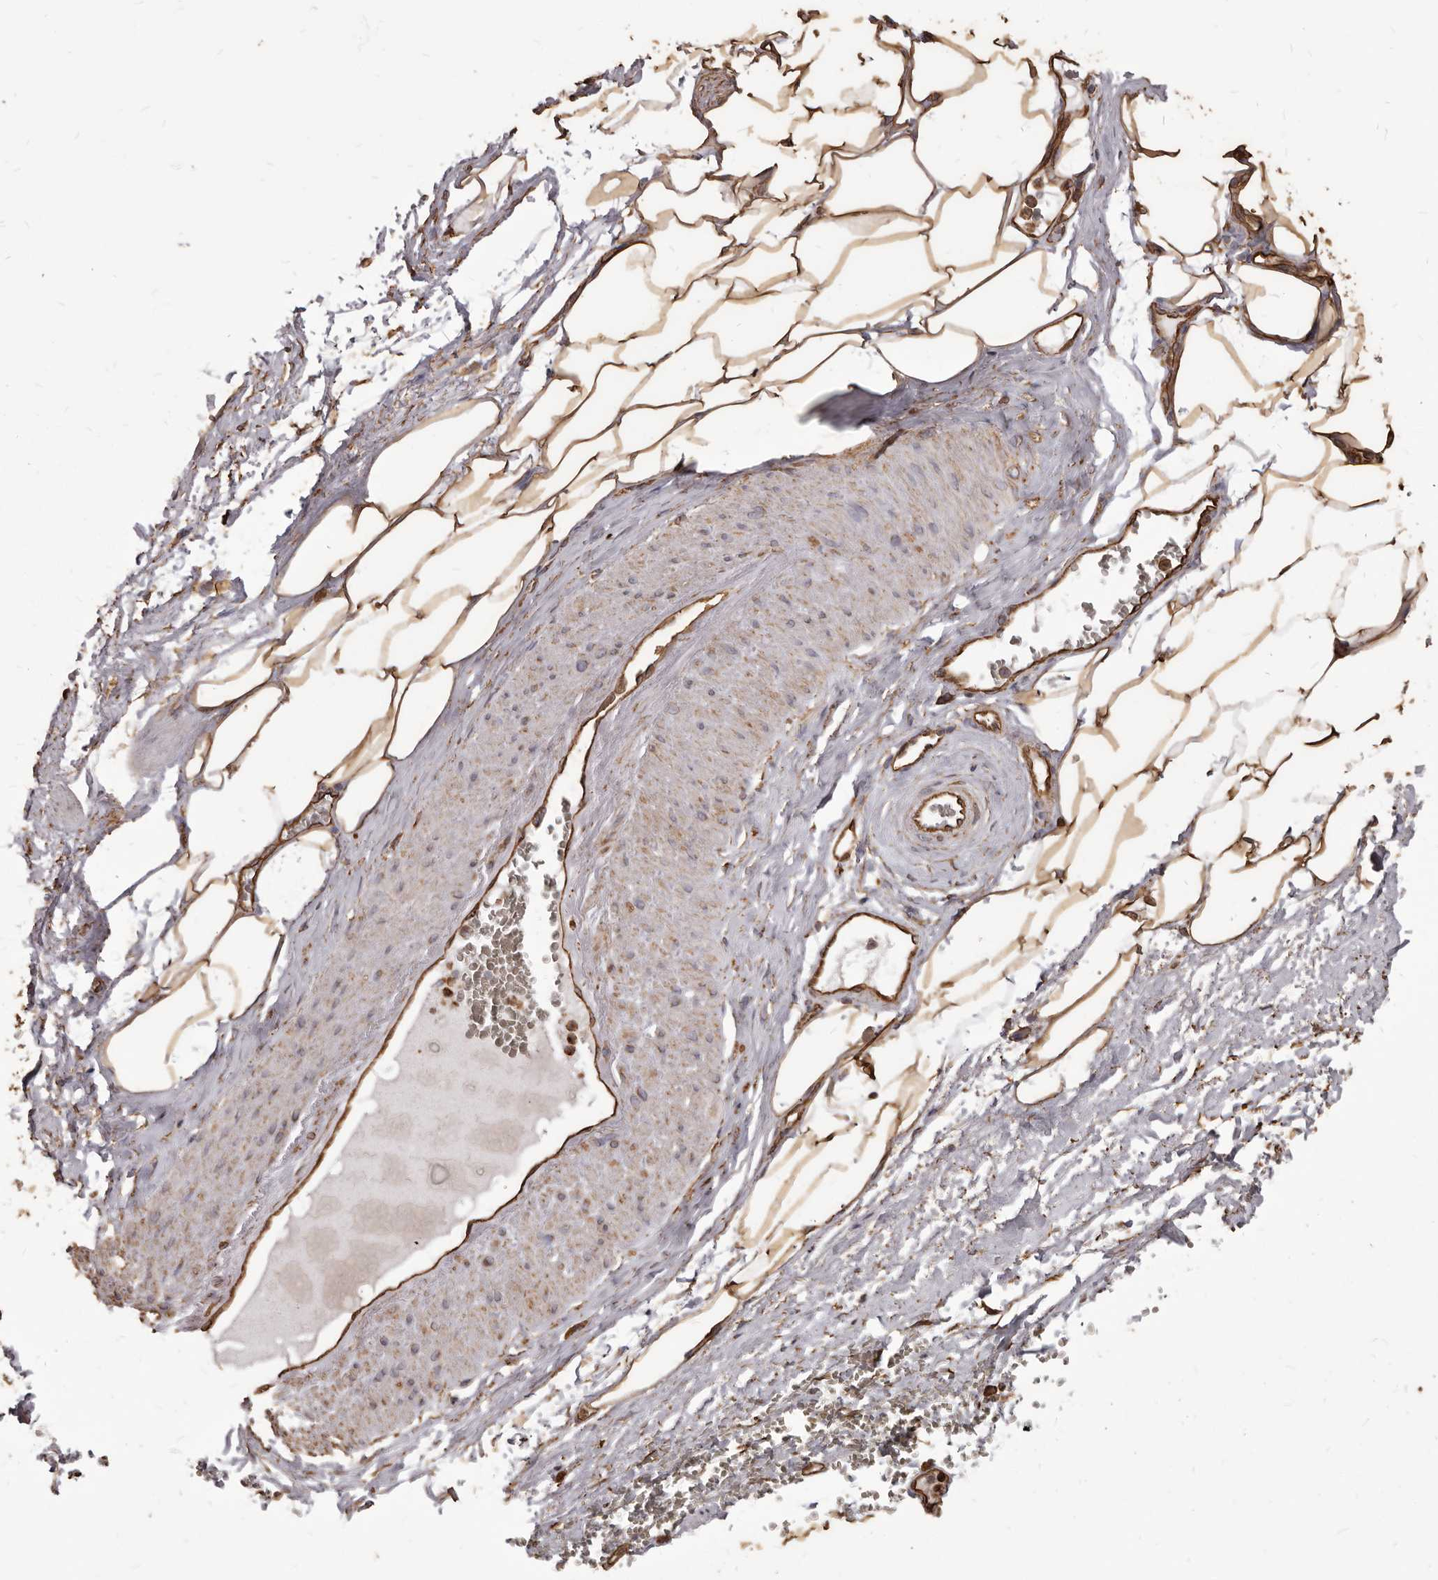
{"staining": {"intensity": "strong", "quantity": ">75%", "location": "cytoplasmic/membranous"}, "tissue": "adipose tissue", "cell_type": "Adipocytes", "image_type": "normal", "snomed": [{"axis": "morphology", "description": "Normal tissue, NOS"}, {"axis": "morphology", "description": "Adenocarcinoma, Low grade"}, {"axis": "topography", "description": "Prostate"}, {"axis": "topography", "description": "Peripheral nerve tissue"}], "caption": "Immunohistochemical staining of normal human adipose tissue demonstrates high levels of strong cytoplasmic/membranous staining in approximately >75% of adipocytes.", "gene": "MTURN", "patient": {"sex": "male", "age": 63}}